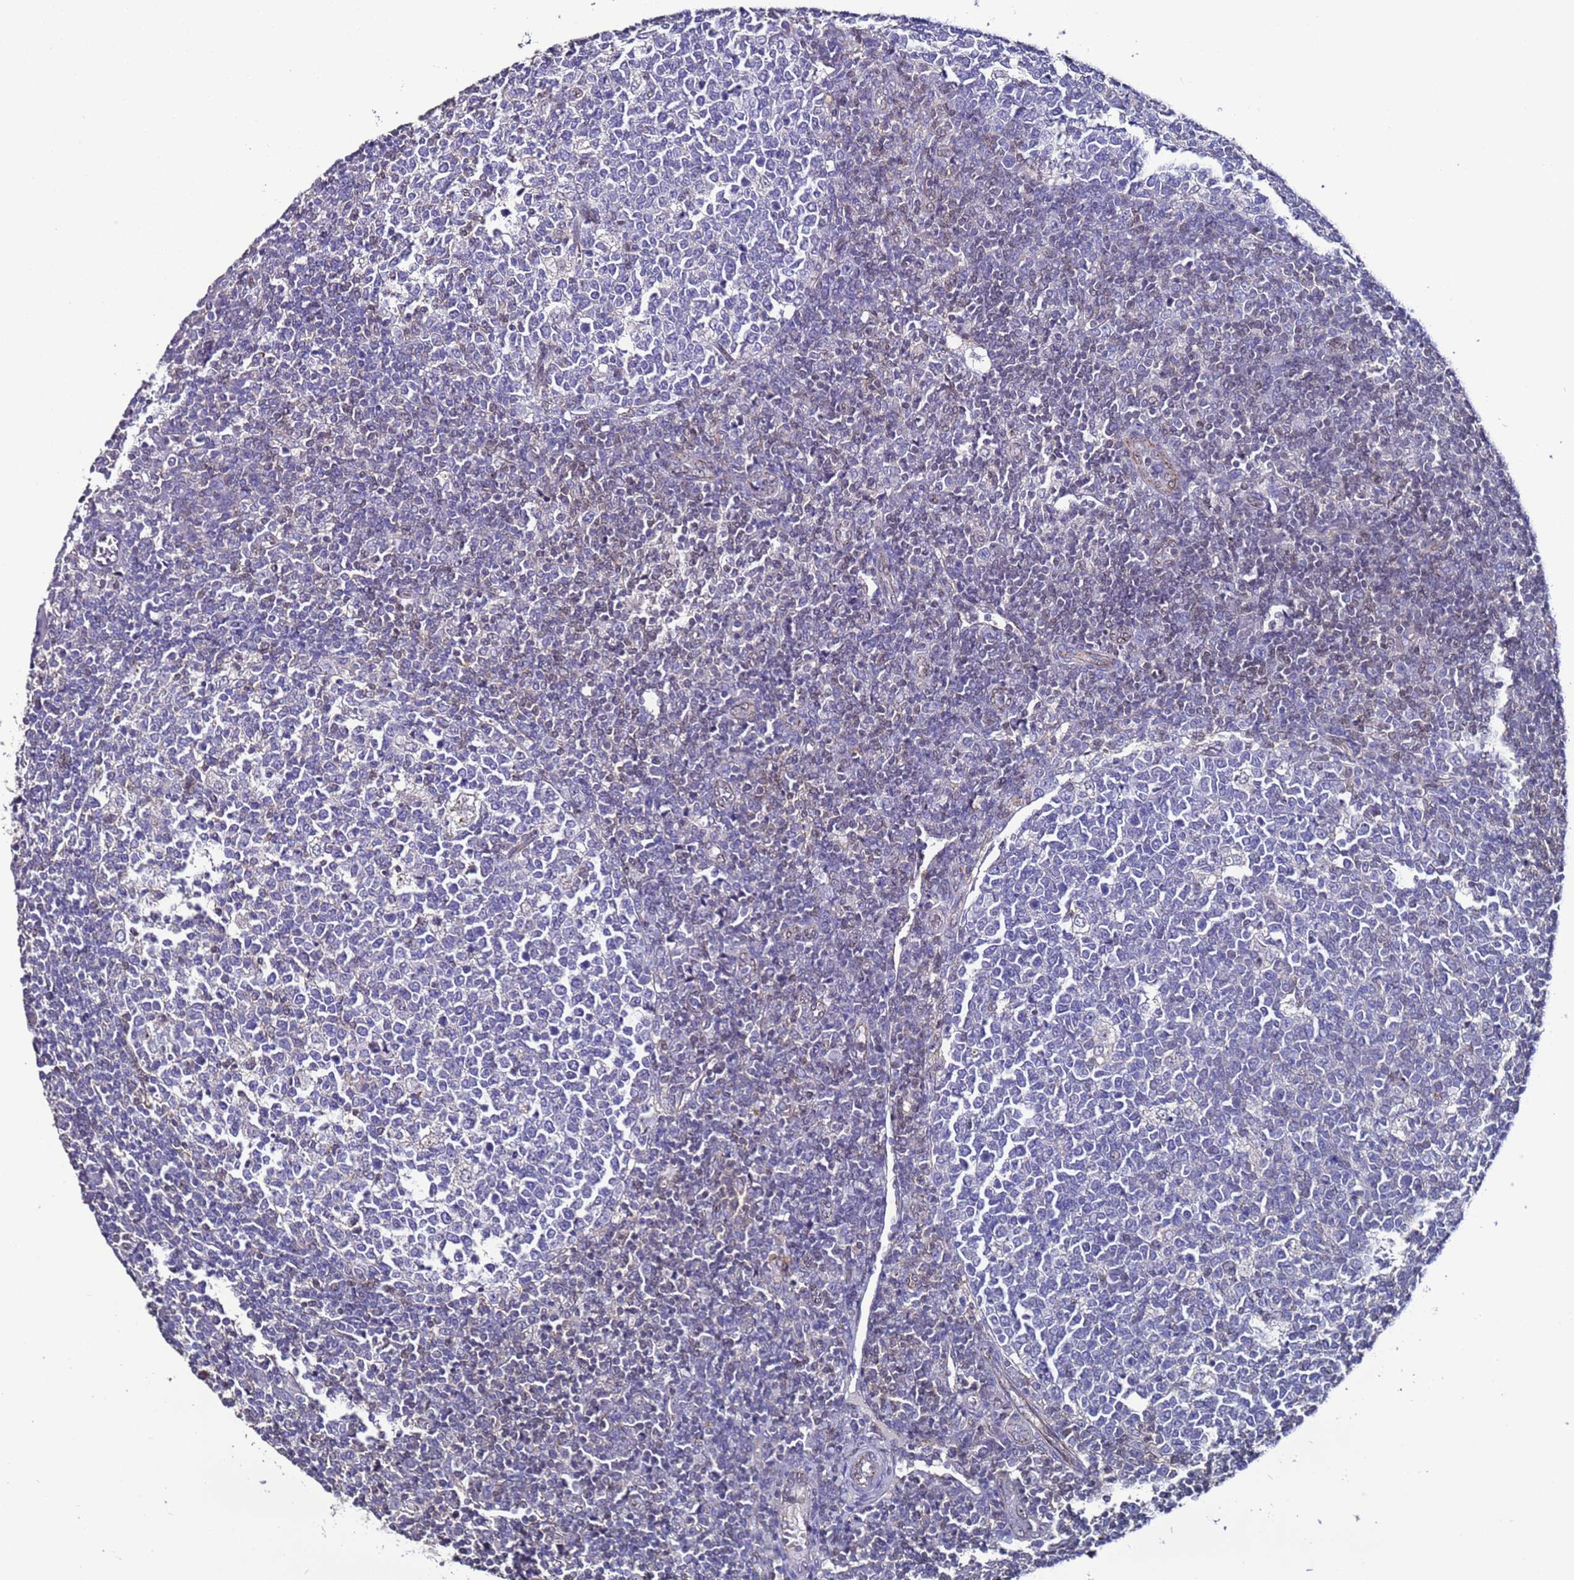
{"staining": {"intensity": "weak", "quantity": "<25%", "location": "cytoplasmic/membranous"}, "tissue": "tonsil", "cell_type": "Germinal center cells", "image_type": "normal", "snomed": [{"axis": "morphology", "description": "Normal tissue, NOS"}, {"axis": "topography", "description": "Tonsil"}], "caption": "DAB (3,3'-diaminobenzidine) immunohistochemical staining of normal tonsil demonstrates no significant expression in germinal center cells.", "gene": "TENM3", "patient": {"sex": "female", "age": 19}}